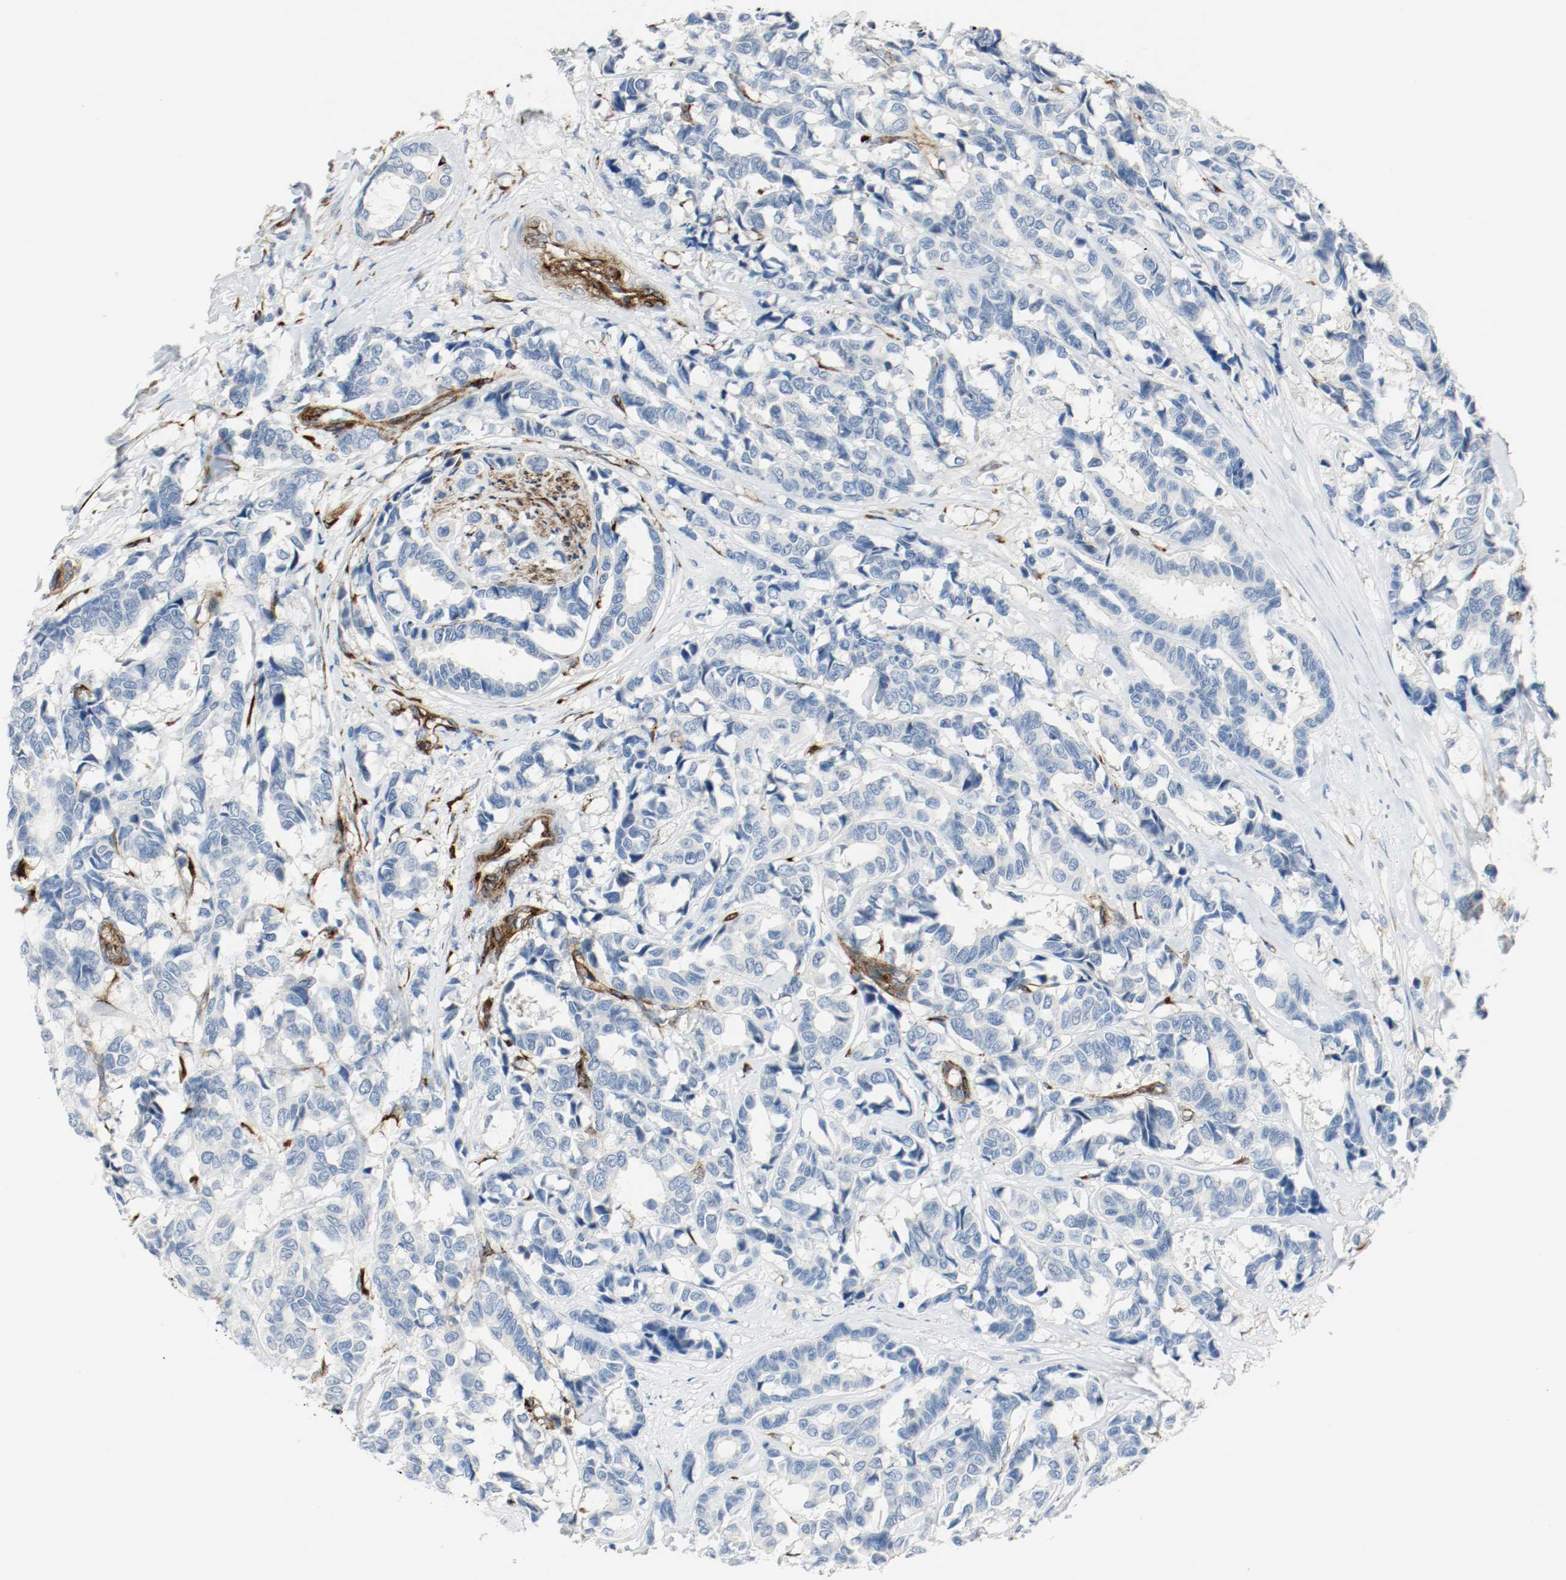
{"staining": {"intensity": "negative", "quantity": "none", "location": "none"}, "tissue": "breast cancer", "cell_type": "Tumor cells", "image_type": "cancer", "snomed": [{"axis": "morphology", "description": "Duct carcinoma"}, {"axis": "topography", "description": "Breast"}], "caption": "Breast cancer was stained to show a protein in brown. There is no significant staining in tumor cells.", "gene": "LAMB1", "patient": {"sex": "female", "age": 87}}